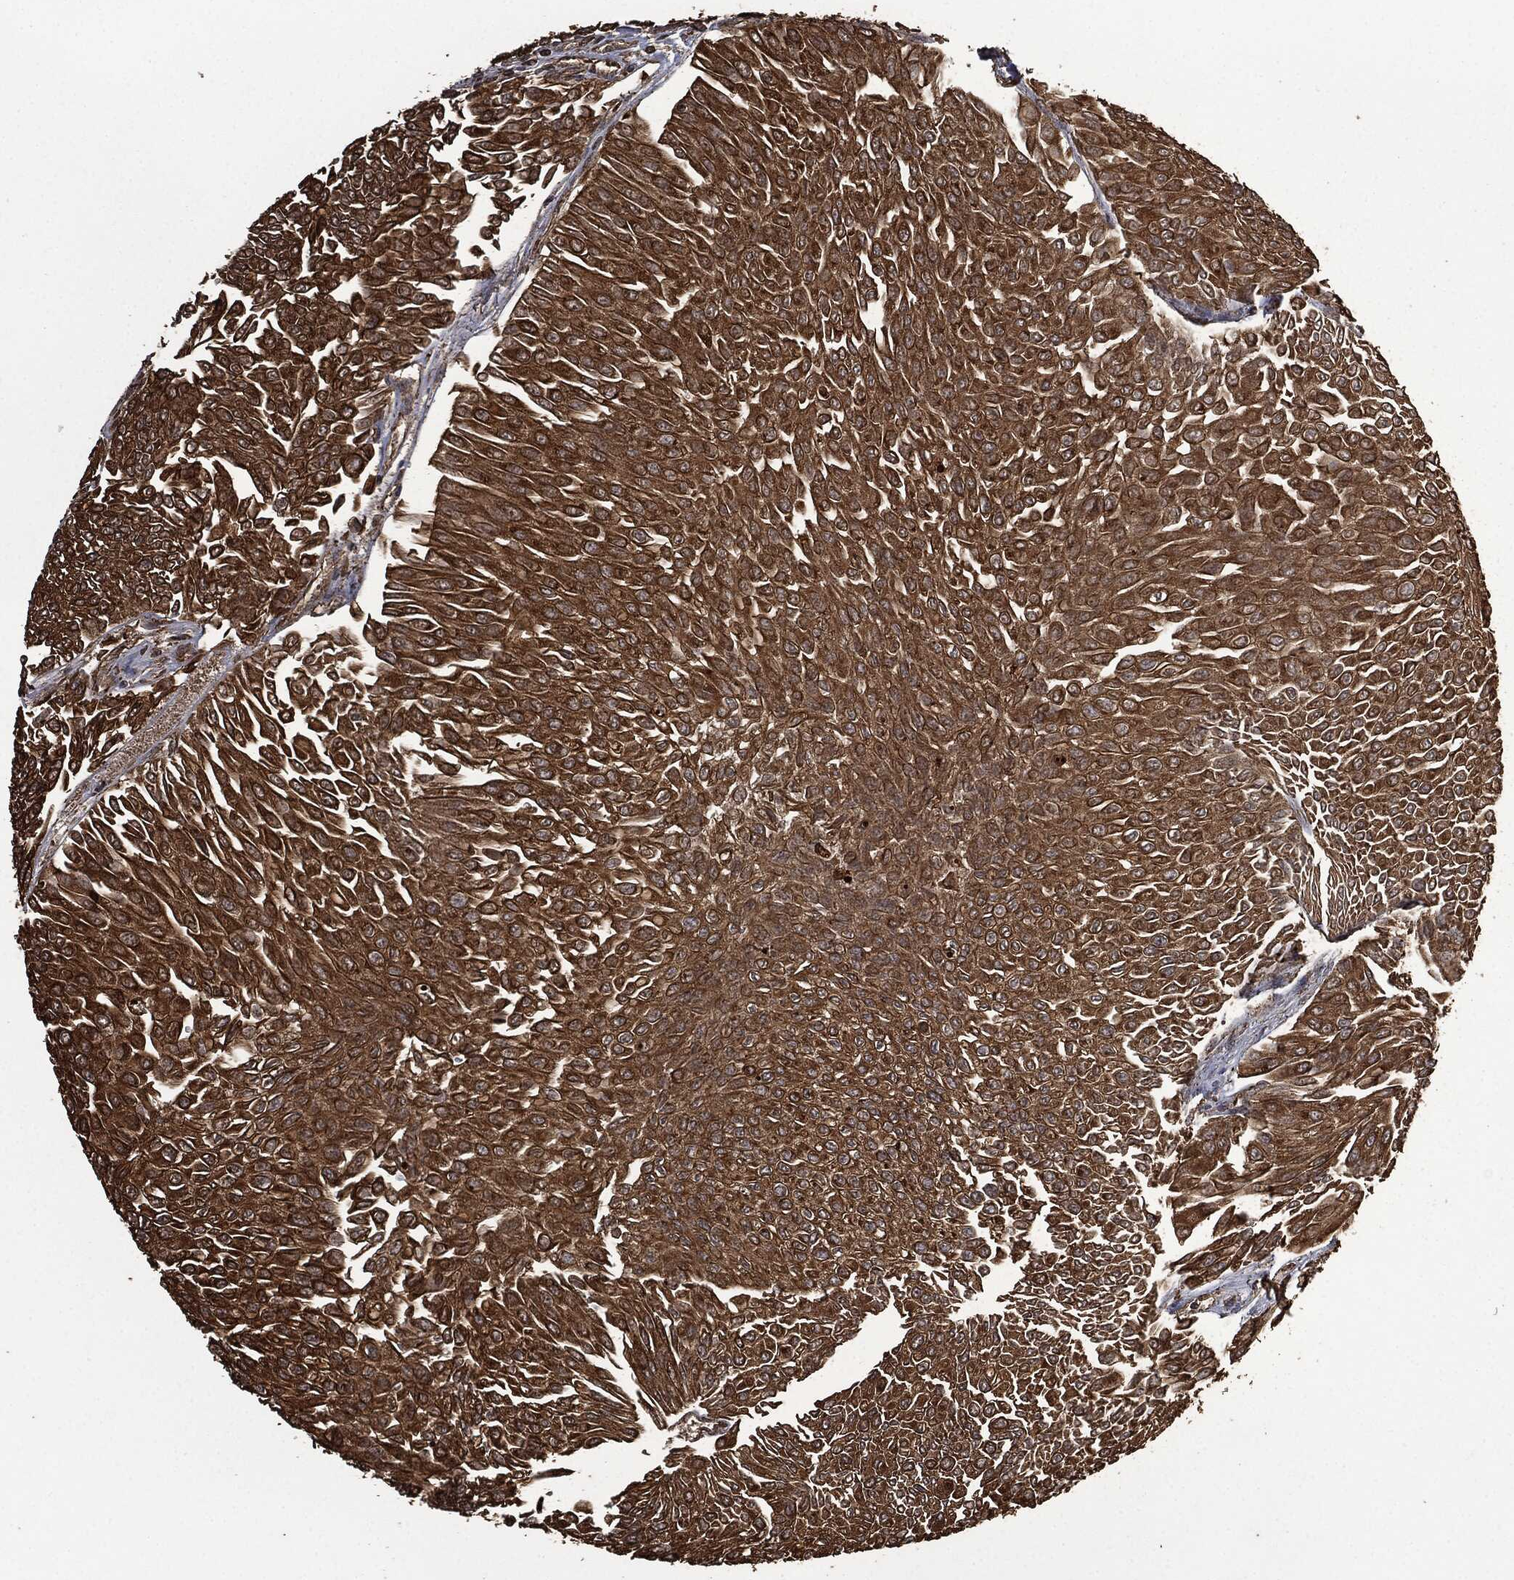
{"staining": {"intensity": "strong", "quantity": ">75%", "location": "cytoplasmic/membranous"}, "tissue": "urothelial cancer", "cell_type": "Tumor cells", "image_type": "cancer", "snomed": [{"axis": "morphology", "description": "Urothelial carcinoma, Low grade"}, {"axis": "topography", "description": "Urinary bladder"}], "caption": "There is high levels of strong cytoplasmic/membranous expression in tumor cells of low-grade urothelial carcinoma, as demonstrated by immunohistochemical staining (brown color).", "gene": "LIG3", "patient": {"sex": "male", "age": 67}}